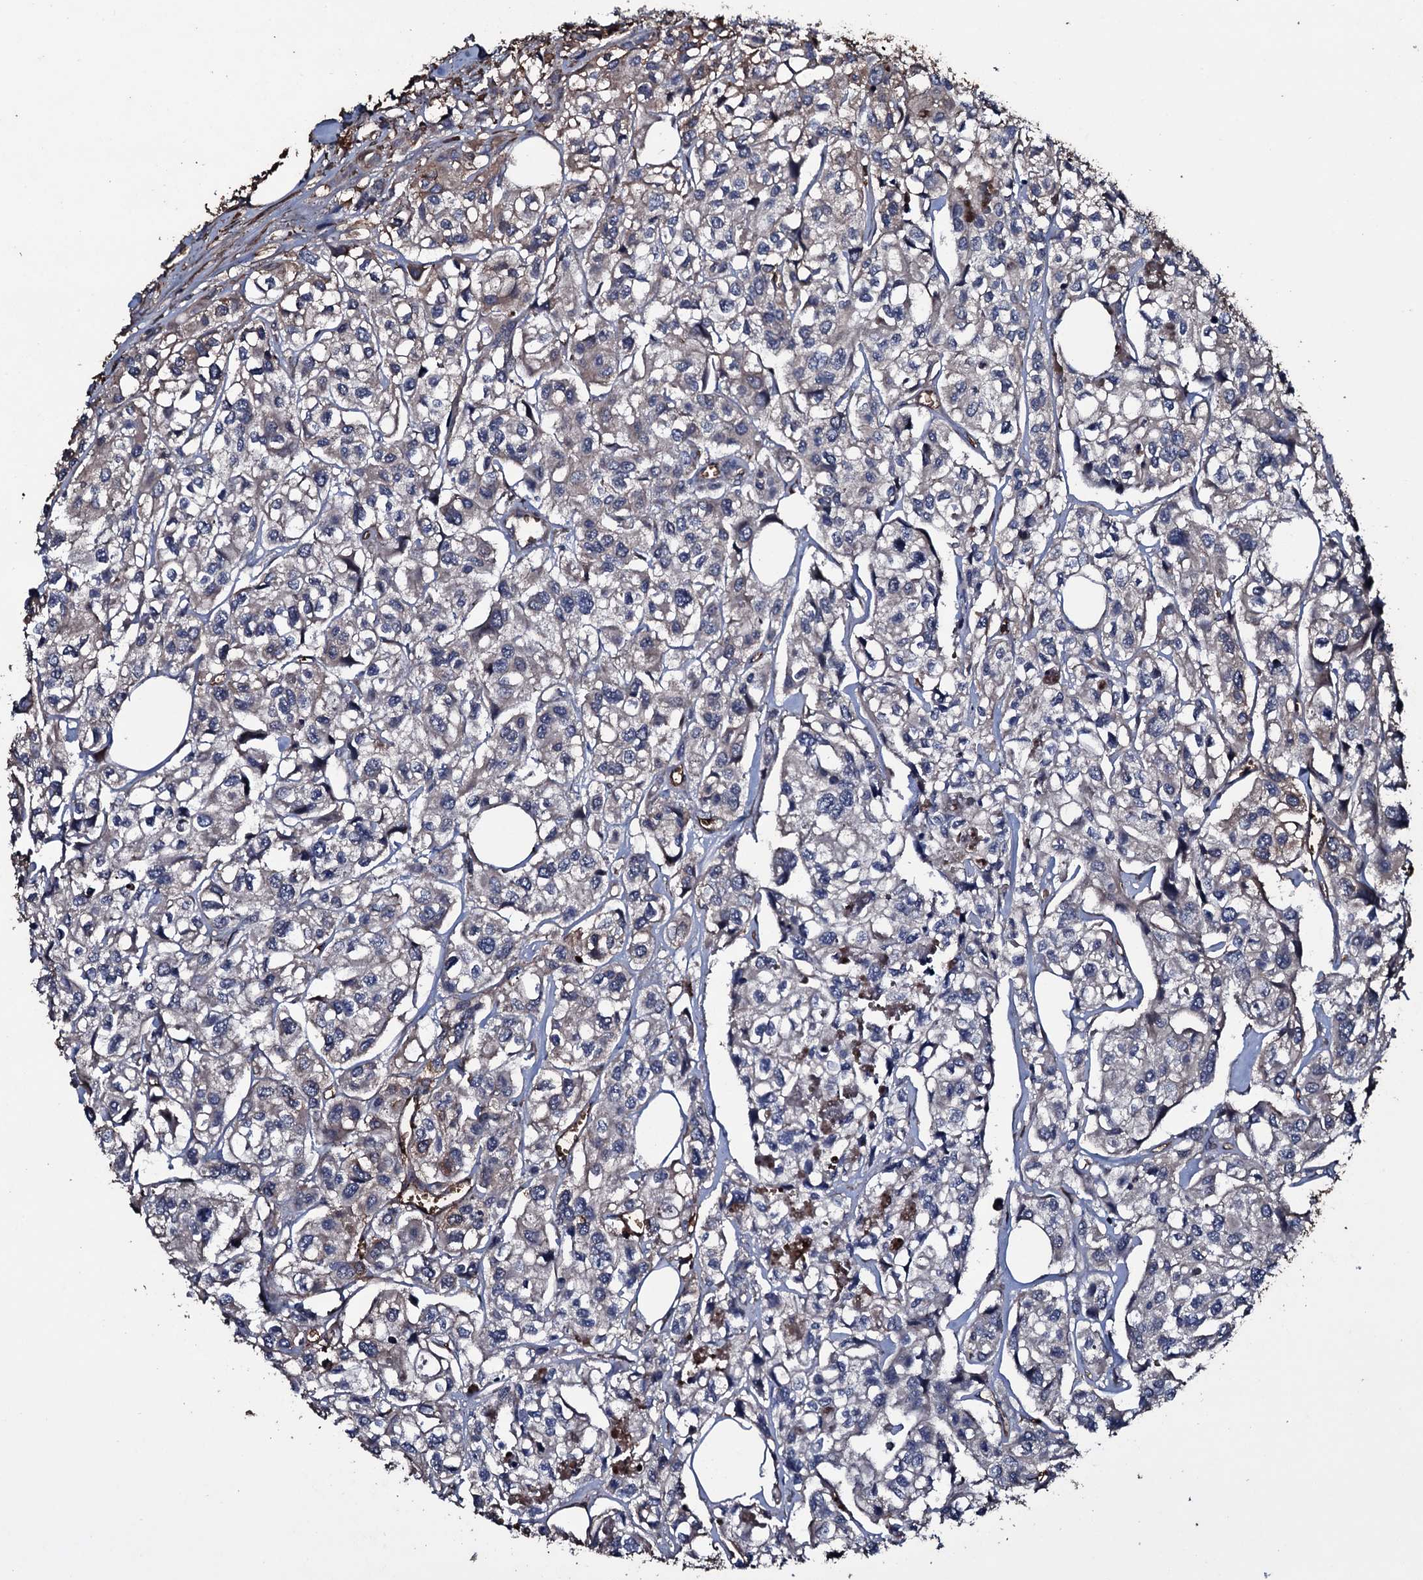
{"staining": {"intensity": "negative", "quantity": "none", "location": "none"}, "tissue": "urothelial cancer", "cell_type": "Tumor cells", "image_type": "cancer", "snomed": [{"axis": "morphology", "description": "Urothelial carcinoma, High grade"}, {"axis": "topography", "description": "Urinary bladder"}], "caption": "Tumor cells are negative for protein expression in human urothelial cancer. Brightfield microscopy of IHC stained with DAB (3,3'-diaminobenzidine) (brown) and hematoxylin (blue), captured at high magnification.", "gene": "ZSWIM8", "patient": {"sex": "male", "age": 67}}